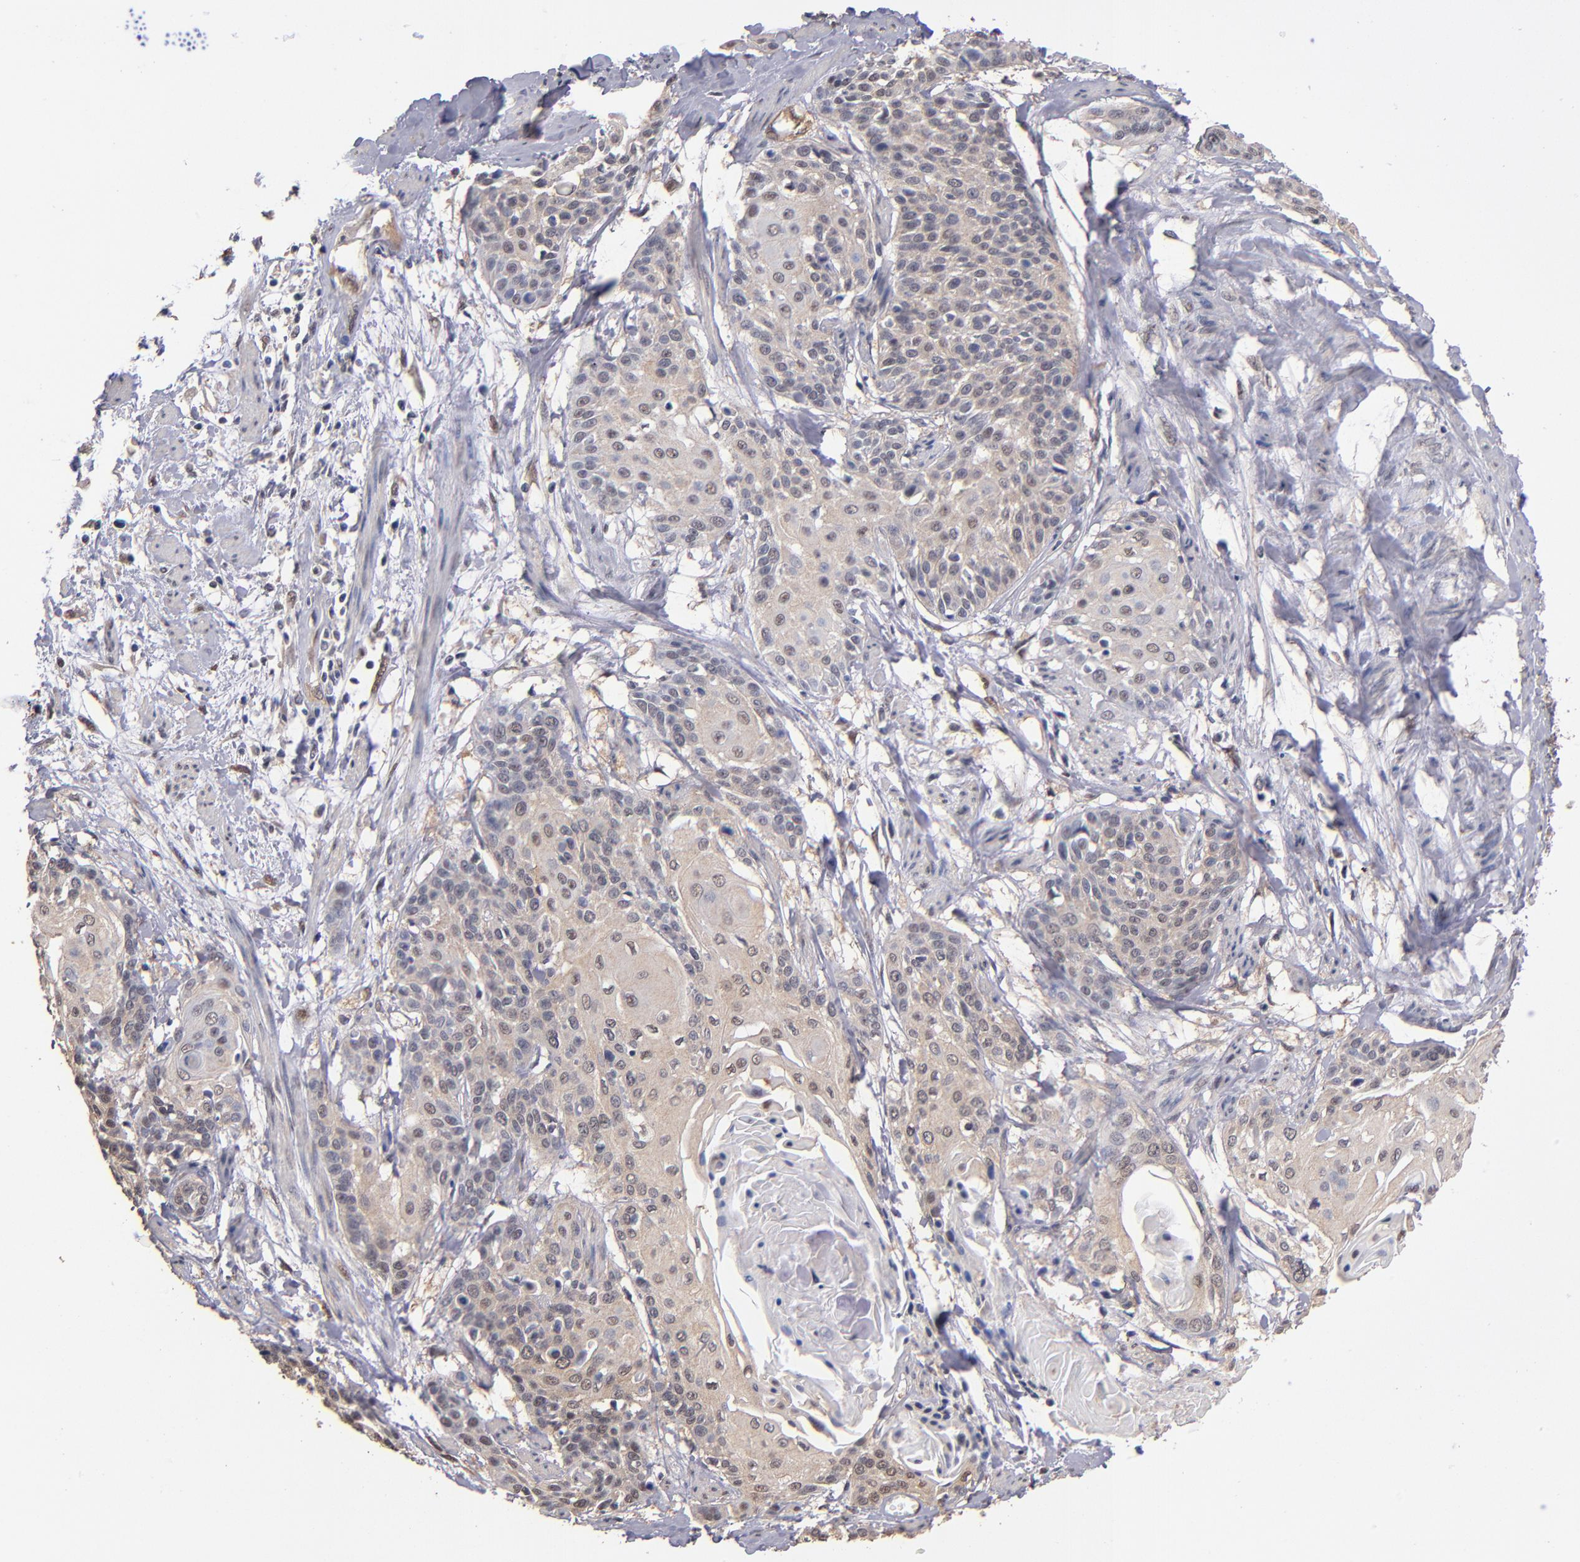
{"staining": {"intensity": "weak", "quantity": "25%-75%", "location": "cytoplasmic/membranous,nuclear"}, "tissue": "cervical cancer", "cell_type": "Tumor cells", "image_type": "cancer", "snomed": [{"axis": "morphology", "description": "Squamous cell carcinoma, NOS"}, {"axis": "topography", "description": "Cervix"}], "caption": "Immunohistochemical staining of cervical cancer (squamous cell carcinoma) exhibits low levels of weak cytoplasmic/membranous and nuclear expression in approximately 25%-75% of tumor cells.", "gene": "PSMD10", "patient": {"sex": "female", "age": 57}}